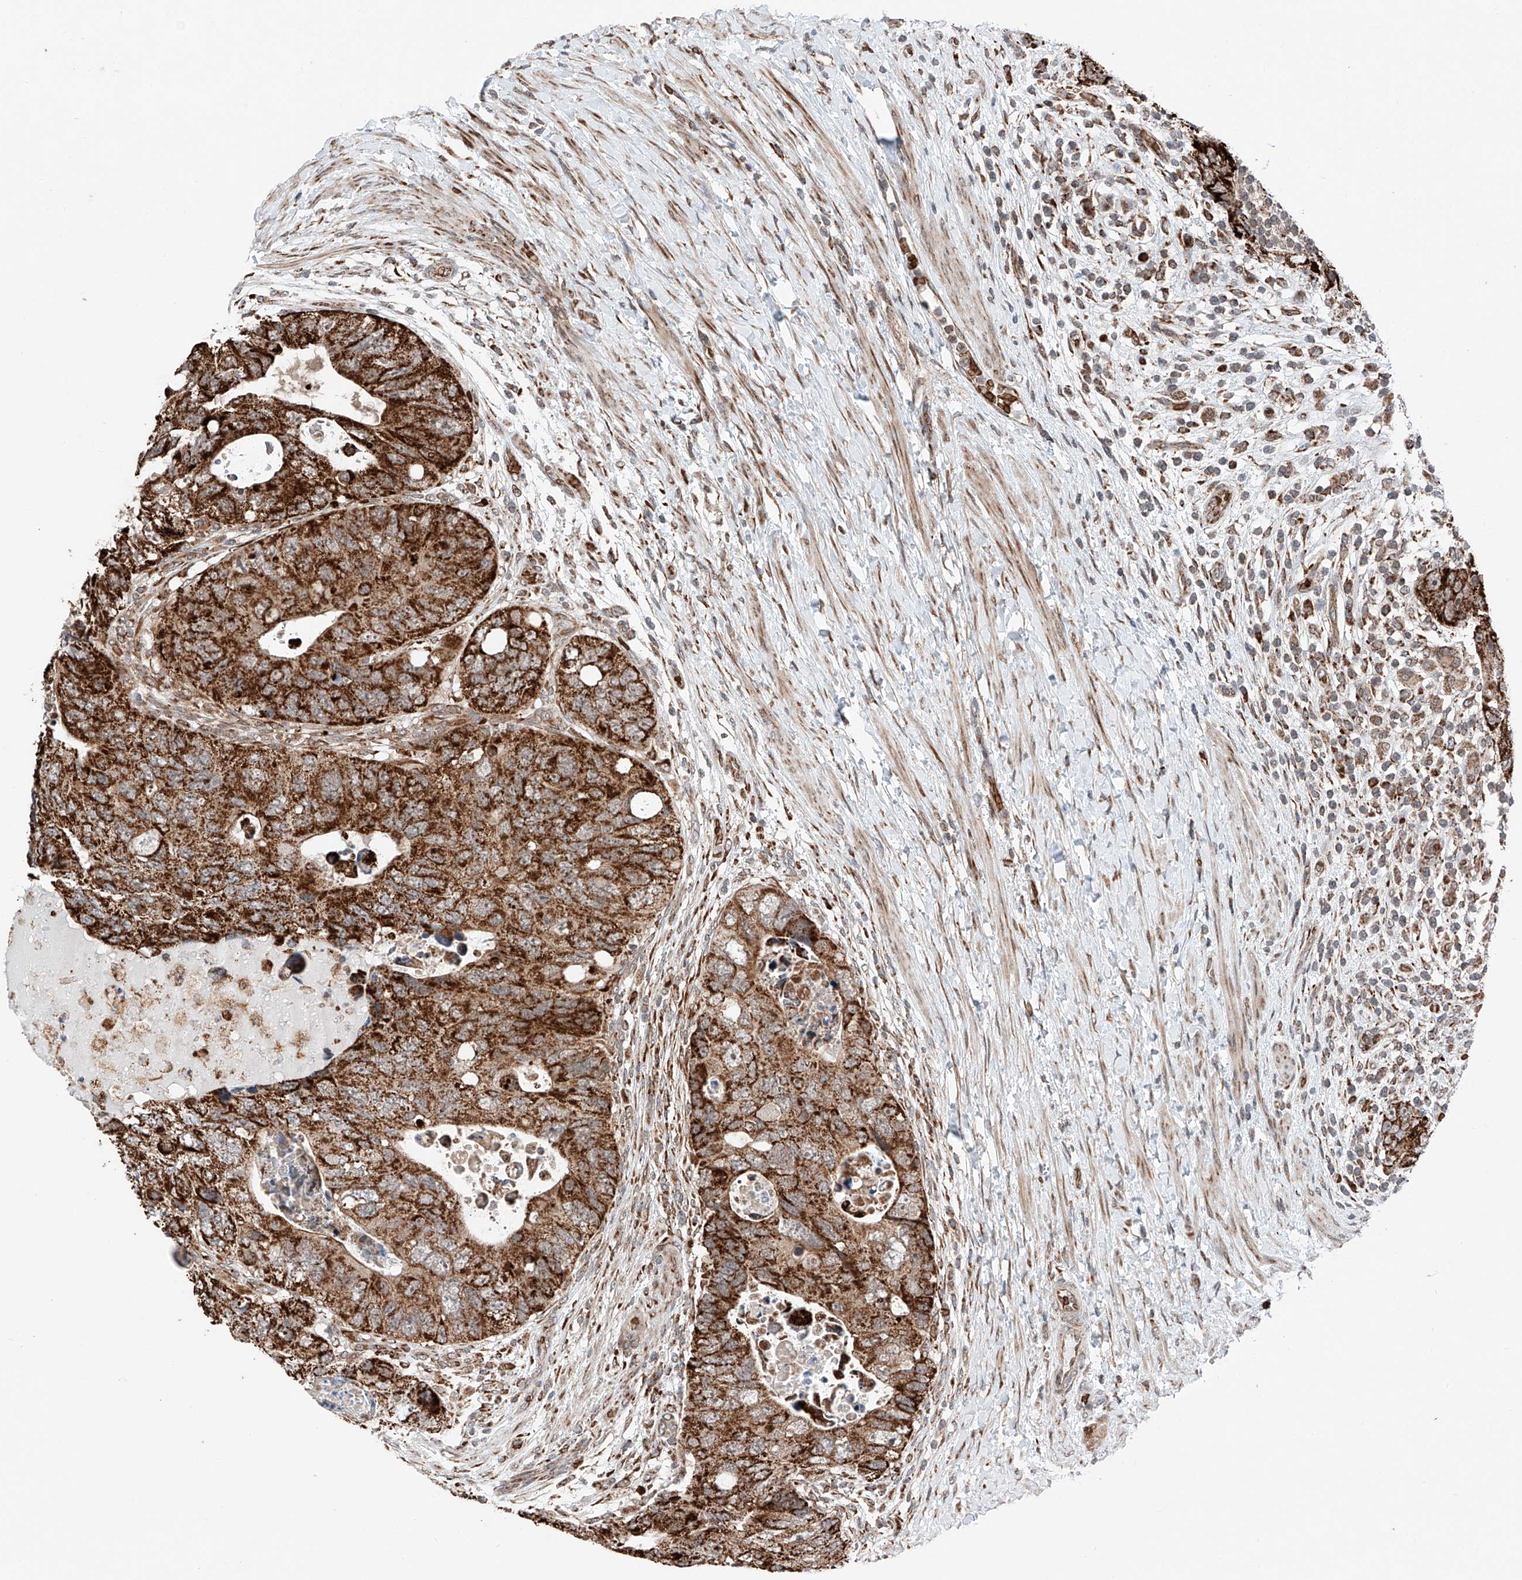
{"staining": {"intensity": "strong", "quantity": ">75%", "location": "cytoplasmic/membranous"}, "tissue": "colorectal cancer", "cell_type": "Tumor cells", "image_type": "cancer", "snomed": [{"axis": "morphology", "description": "Adenocarcinoma, NOS"}, {"axis": "topography", "description": "Rectum"}], "caption": "Colorectal adenocarcinoma stained for a protein reveals strong cytoplasmic/membranous positivity in tumor cells.", "gene": "ZSCAN29", "patient": {"sex": "male", "age": 59}}